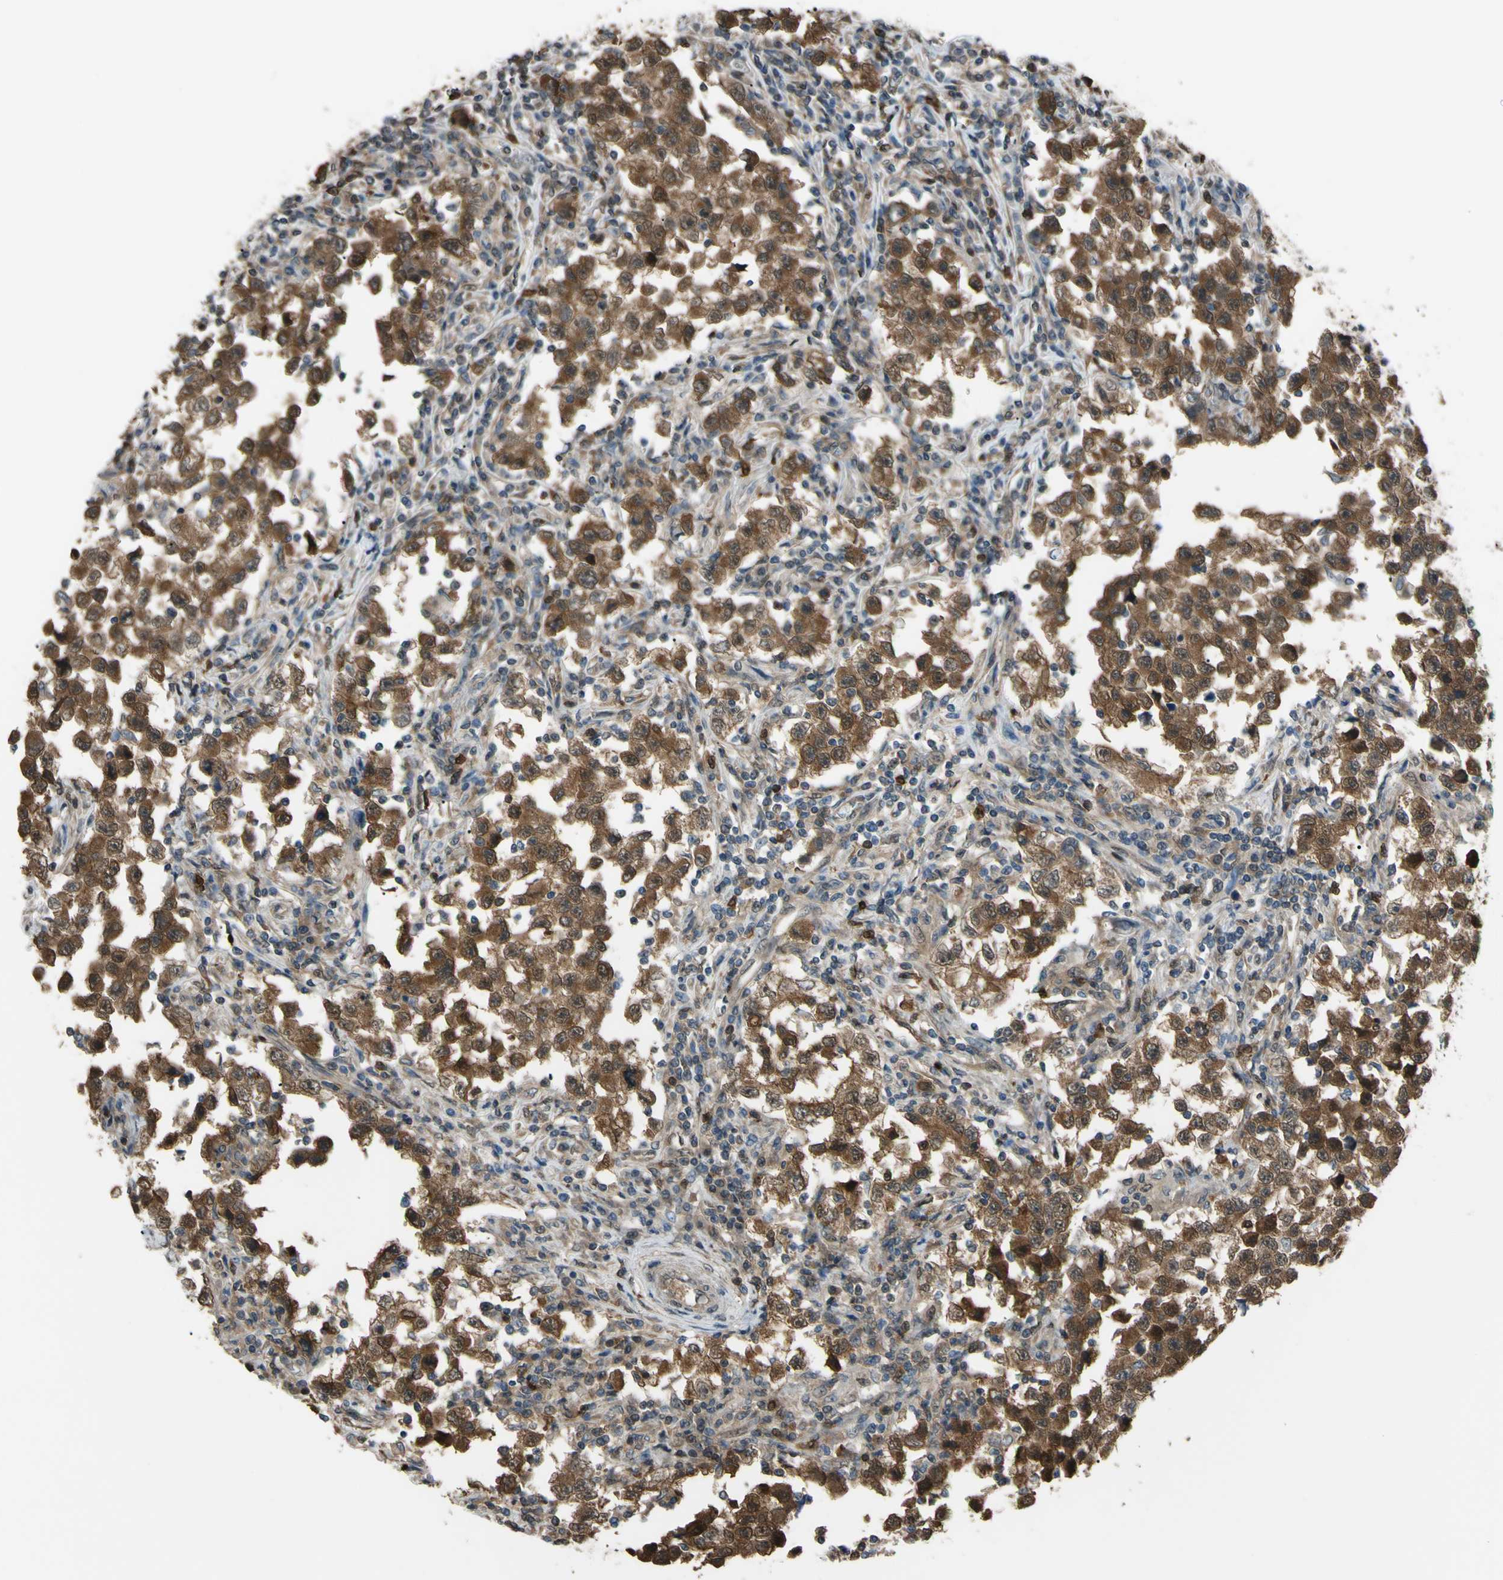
{"staining": {"intensity": "moderate", "quantity": ">75%", "location": "cytoplasmic/membranous"}, "tissue": "testis cancer", "cell_type": "Tumor cells", "image_type": "cancer", "snomed": [{"axis": "morphology", "description": "Carcinoma, Embryonal, NOS"}, {"axis": "topography", "description": "Testis"}], "caption": "This is an image of immunohistochemistry staining of testis embryonal carcinoma, which shows moderate expression in the cytoplasmic/membranous of tumor cells.", "gene": "YWHAQ", "patient": {"sex": "male", "age": 21}}